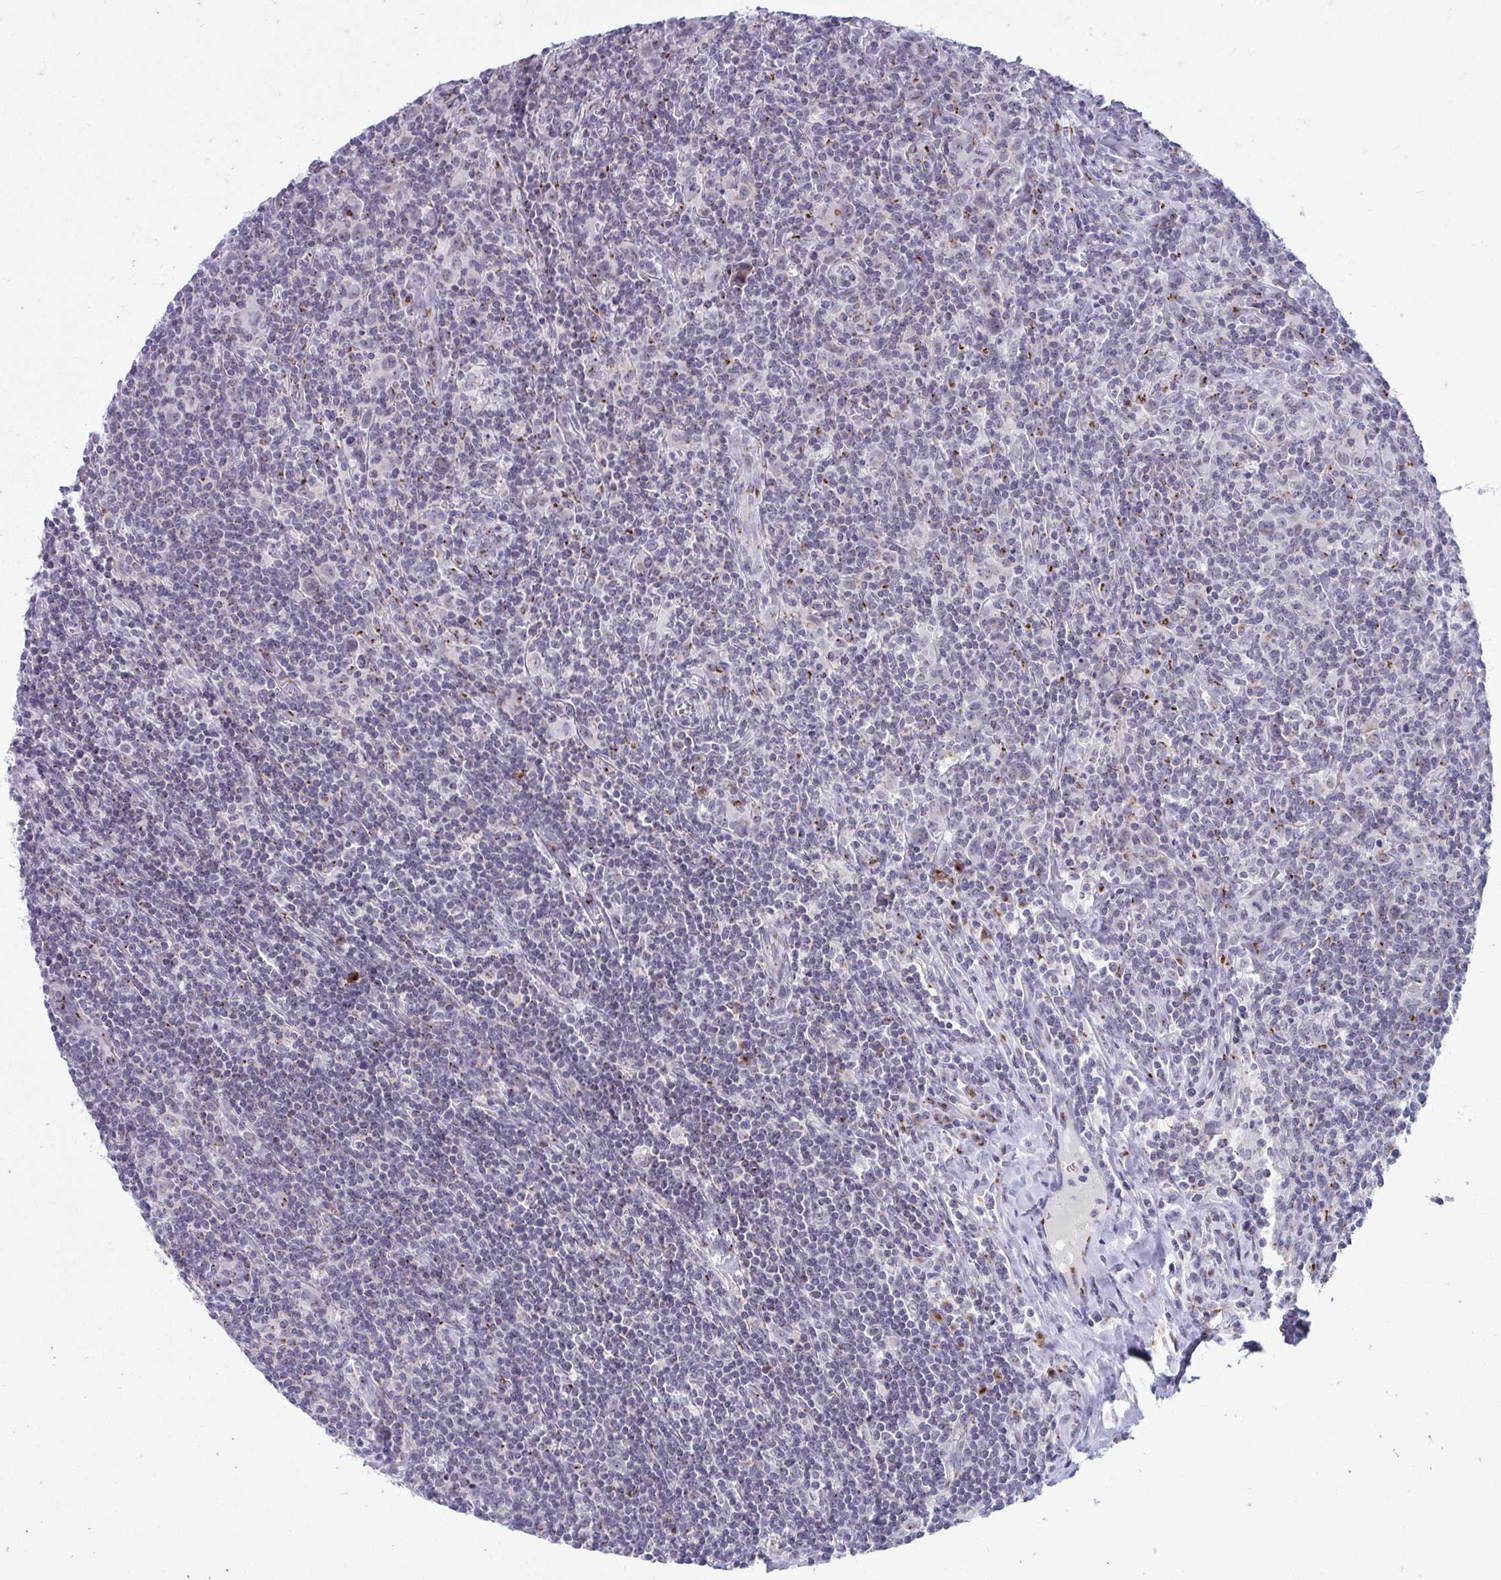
{"staining": {"intensity": "negative", "quantity": "none", "location": "none"}, "tissue": "lymphoma", "cell_type": "Tumor cells", "image_type": "cancer", "snomed": [{"axis": "morphology", "description": "Hodgkin's disease, NOS"}, {"axis": "topography", "description": "Lymph node"}], "caption": "A high-resolution photomicrograph shows IHC staining of Hodgkin's disease, which exhibits no significant expression in tumor cells.", "gene": "DTX4", "patient": {"sex": "female", "age": 18}}